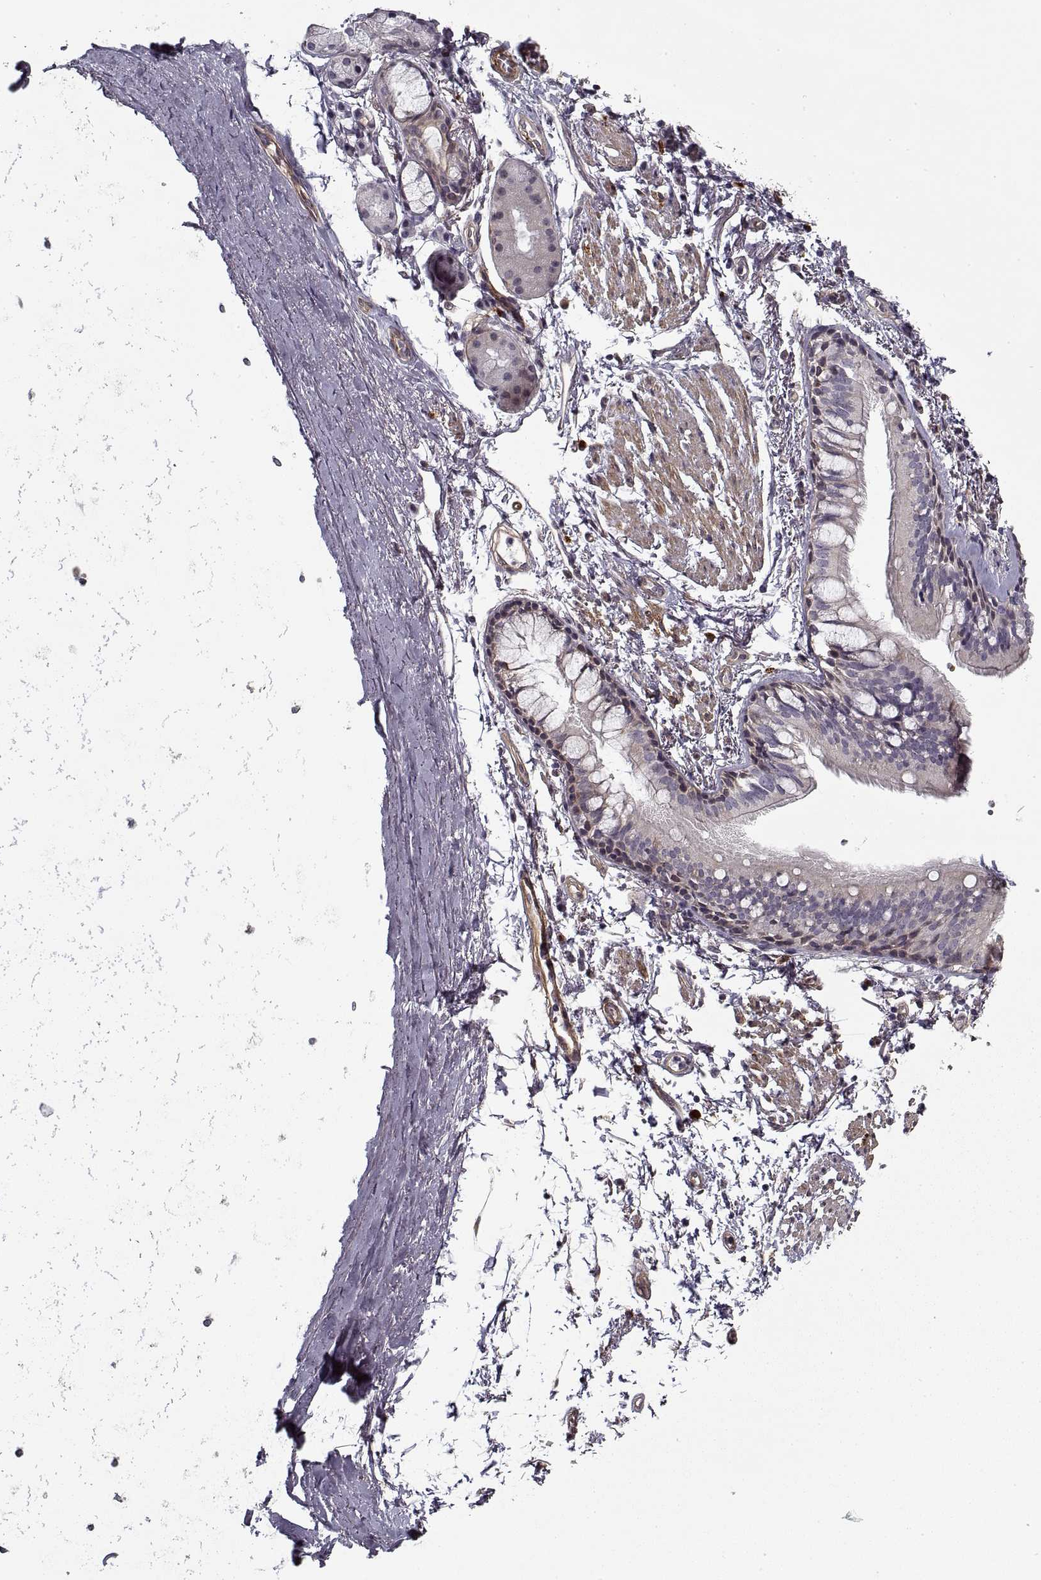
{"staining": {"intensity": "weak", "quantity": "25%-75%", "location": "cytoplasmic/membranous"}, "tissue": "bronchus", "cell_type": "Respiratory epithelial cells", "image_type": "normal", "snomed": [{"axis": "morphology", "description": "Normal tissue, NOS"}, {"axis": "topography", "description": "Lymph node"}, {"axis": "topography", "description": "Bronchus"}], "caption": "Protein analysis of unremarkable bronchus demonstrates weak cytoplasmic/membranous positivity in about 25%-75% of respiratory epithelial cells.", "gene": "LAMB2", "patient": {"sex": "female", "age": 70}}